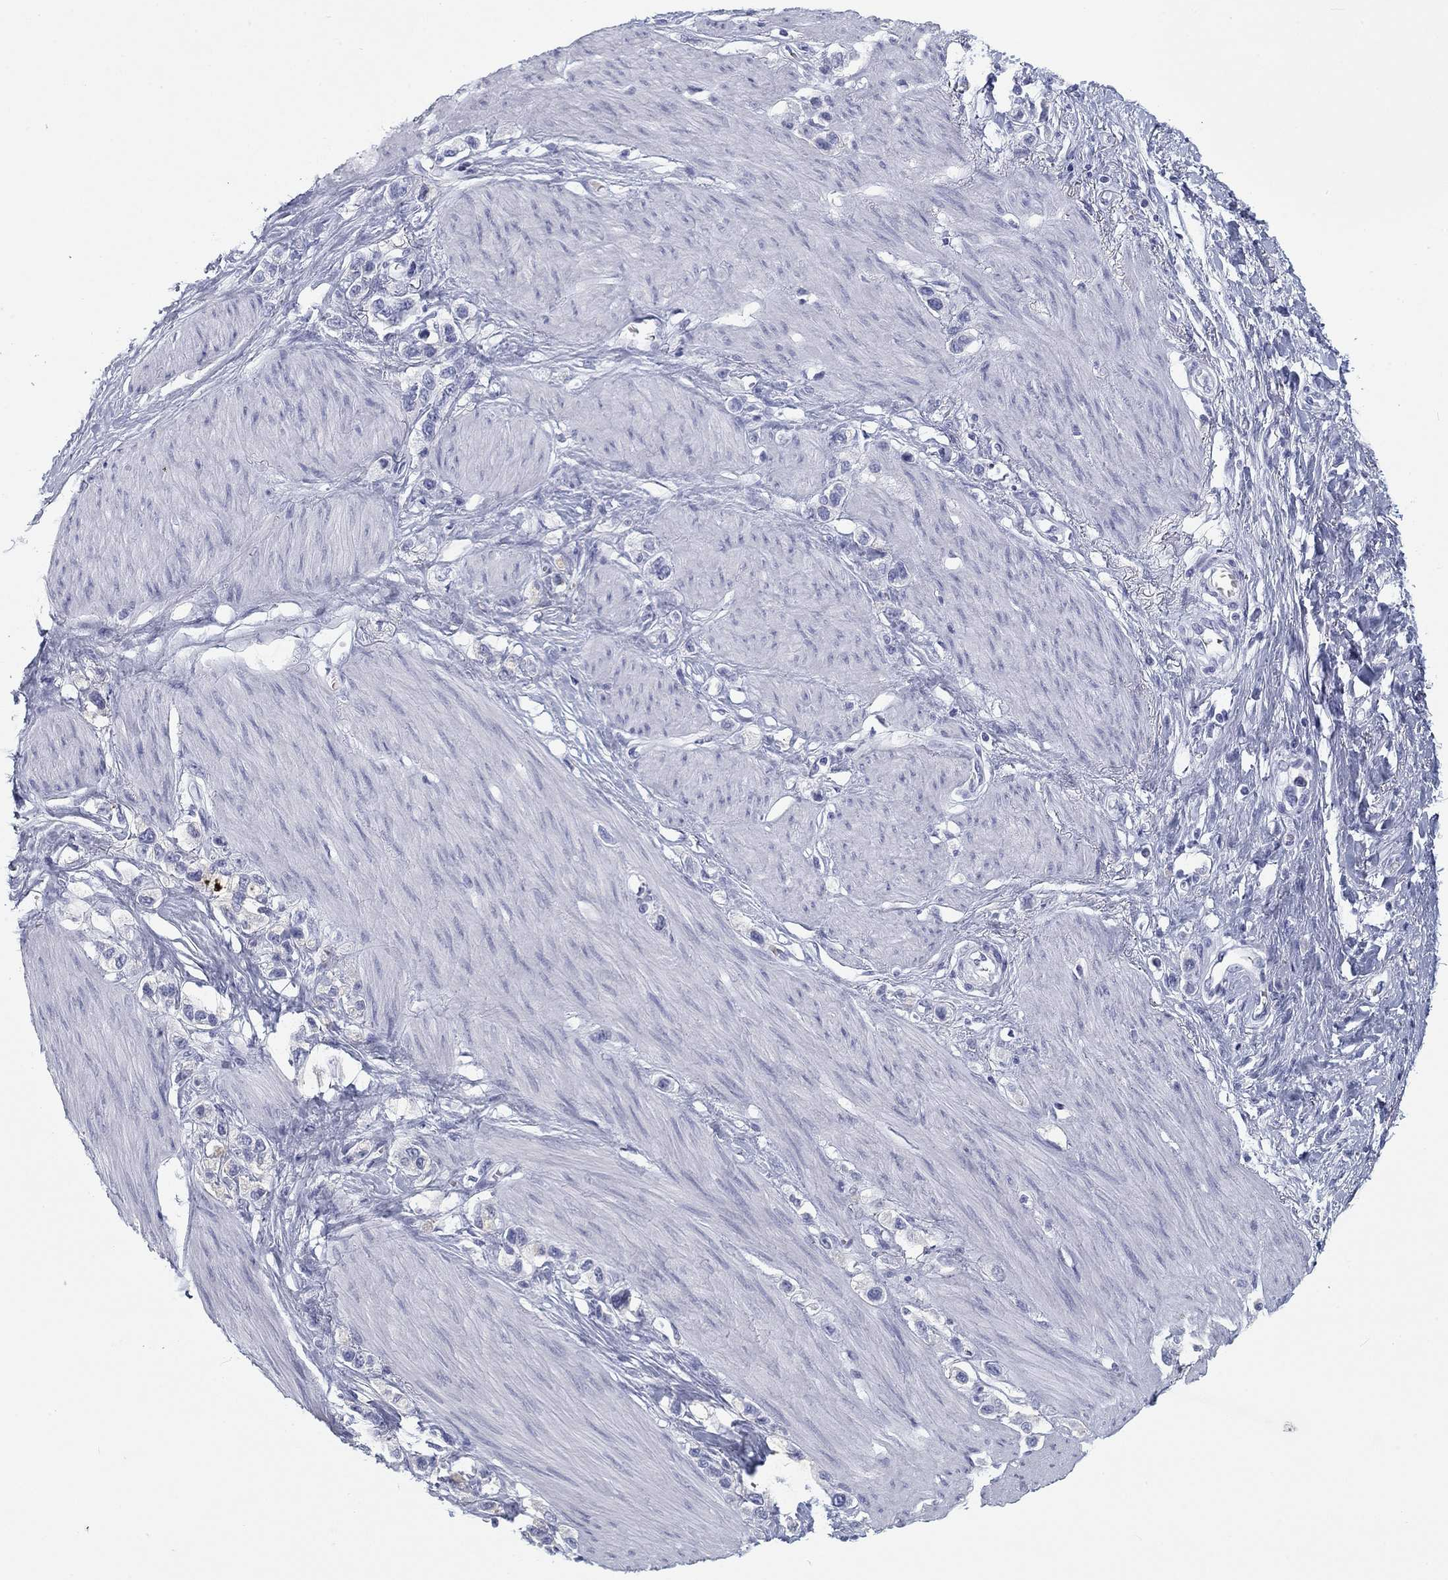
{"staining": {"intensity": "negative", "quantity": "none", "location": "none"}, "tissue": "stomach cancer", "cell_type": "Tumor cells", "image_type": "cancer", "snomed": [{"axis": "morphology", "description": "Normal tissue, NOS"}, {"axis": "morphology", "description": "Adenocarcinoma, NOS"}, {"axis": "morphology", "description": "Adenocarcinoma, High grade"}, {"axis": "topography", "description": "Stomach, upper"}, {"axis": "topography", "description": "Stomach"}], "caption": "An image of human stomach adenocarcinoma (high-grade) is negative for staining in tumor cells.", "gene": "CALB1", "patient": {"sex": "female", "age": 65}}